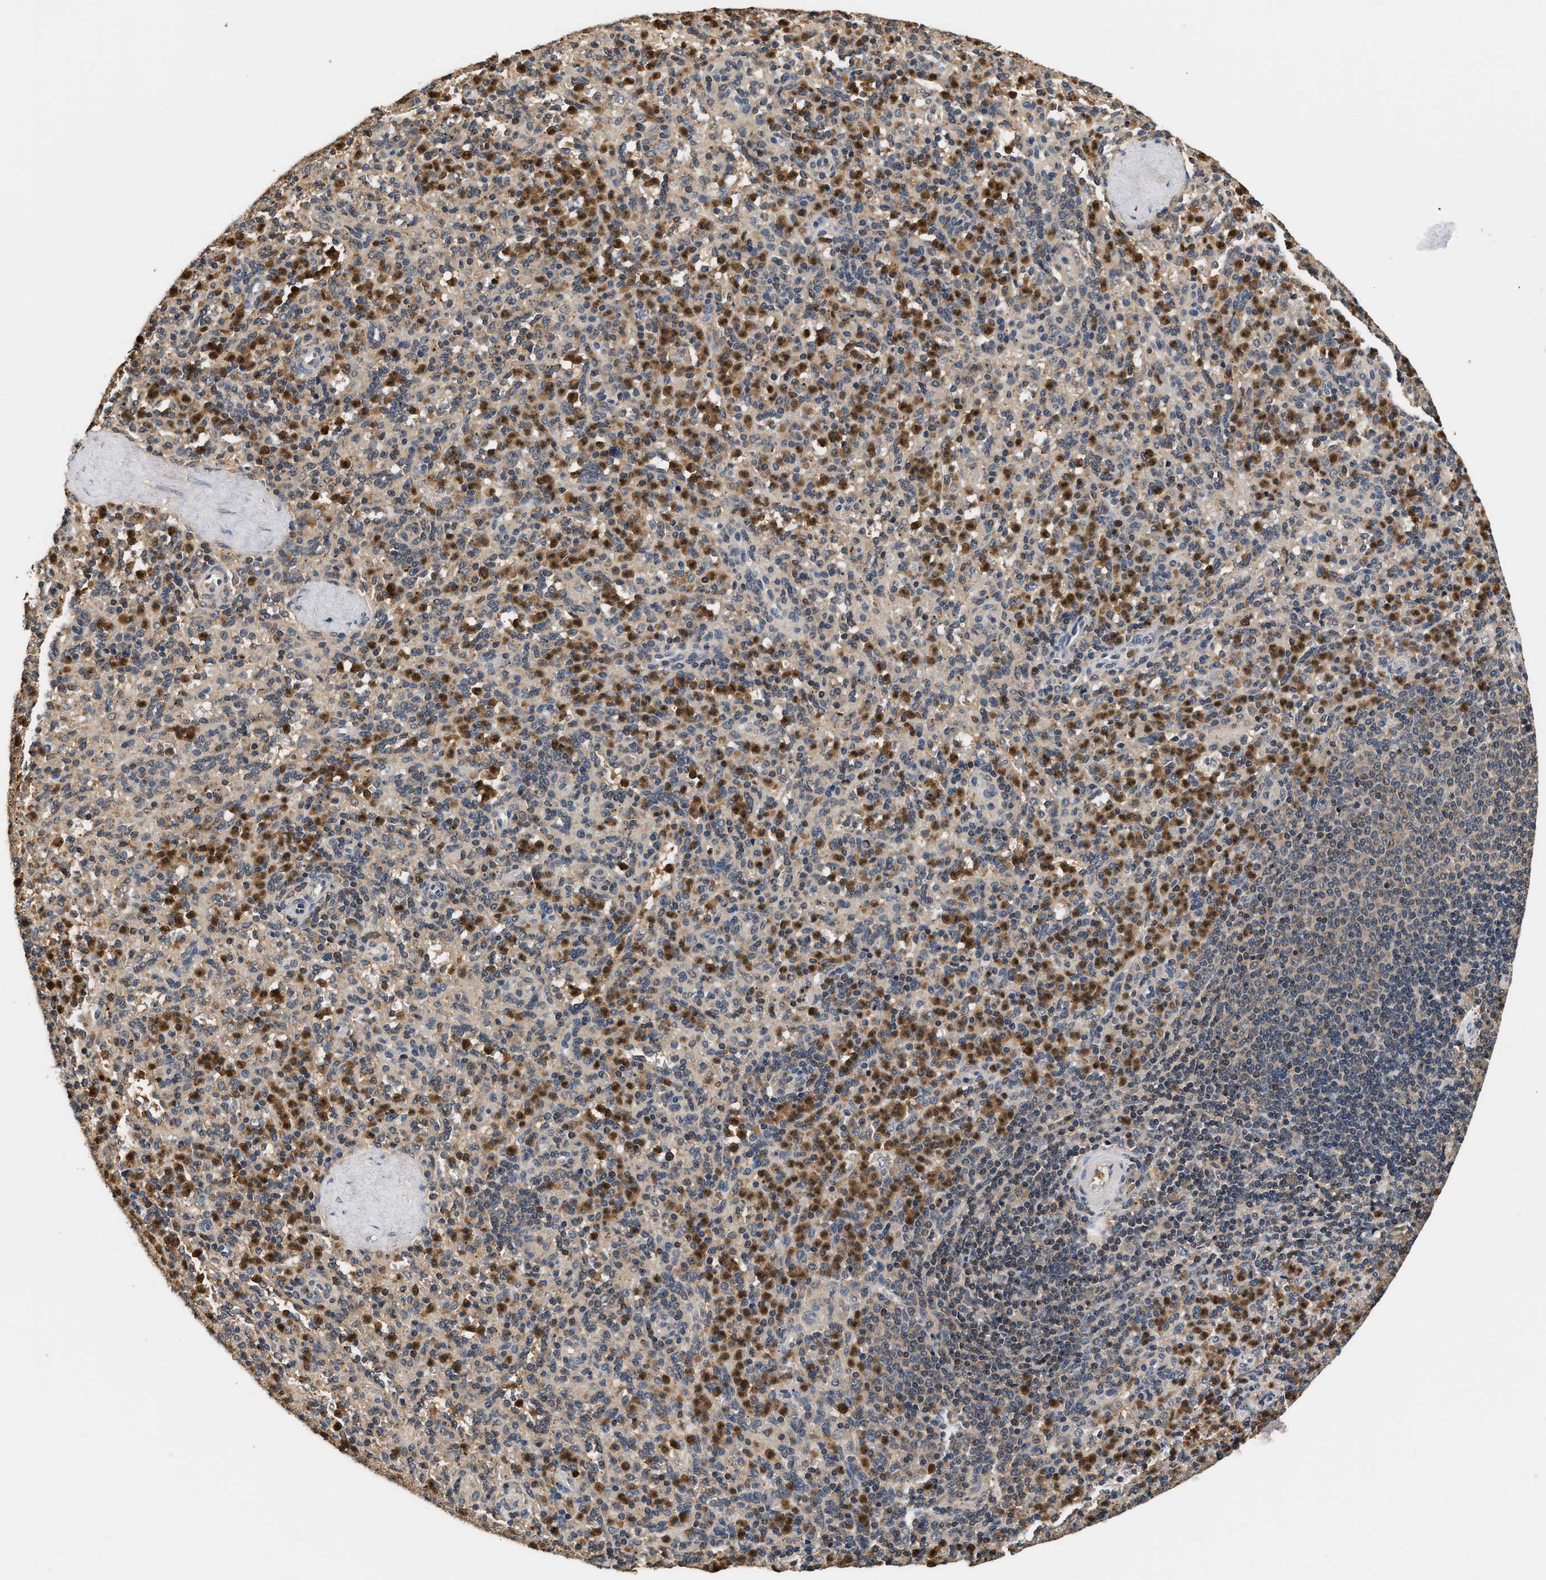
{"staining": {"intensity": "moderate", "quantity": "25%-75%", "location": "cytoplasmic/membranous"}, "tissue": "spleen", "cell_type": "Cells in red pulp", "image_type": "normal", "snomed": [{"axis": "morphology", "description": "Normal tissue, NOS"}, {"axis": "topography", "description": "Spleen"}], "caption": "The micrograph displays a brown stain indicating the presence of a protein in the cytoplasmic/membranous of cells in red pulp in spleen. Ihc stains the protein of interest in brown and the nuclei are stained blue.", "gene": "GPI", "patient": {"sex": "male", "age": 36}}